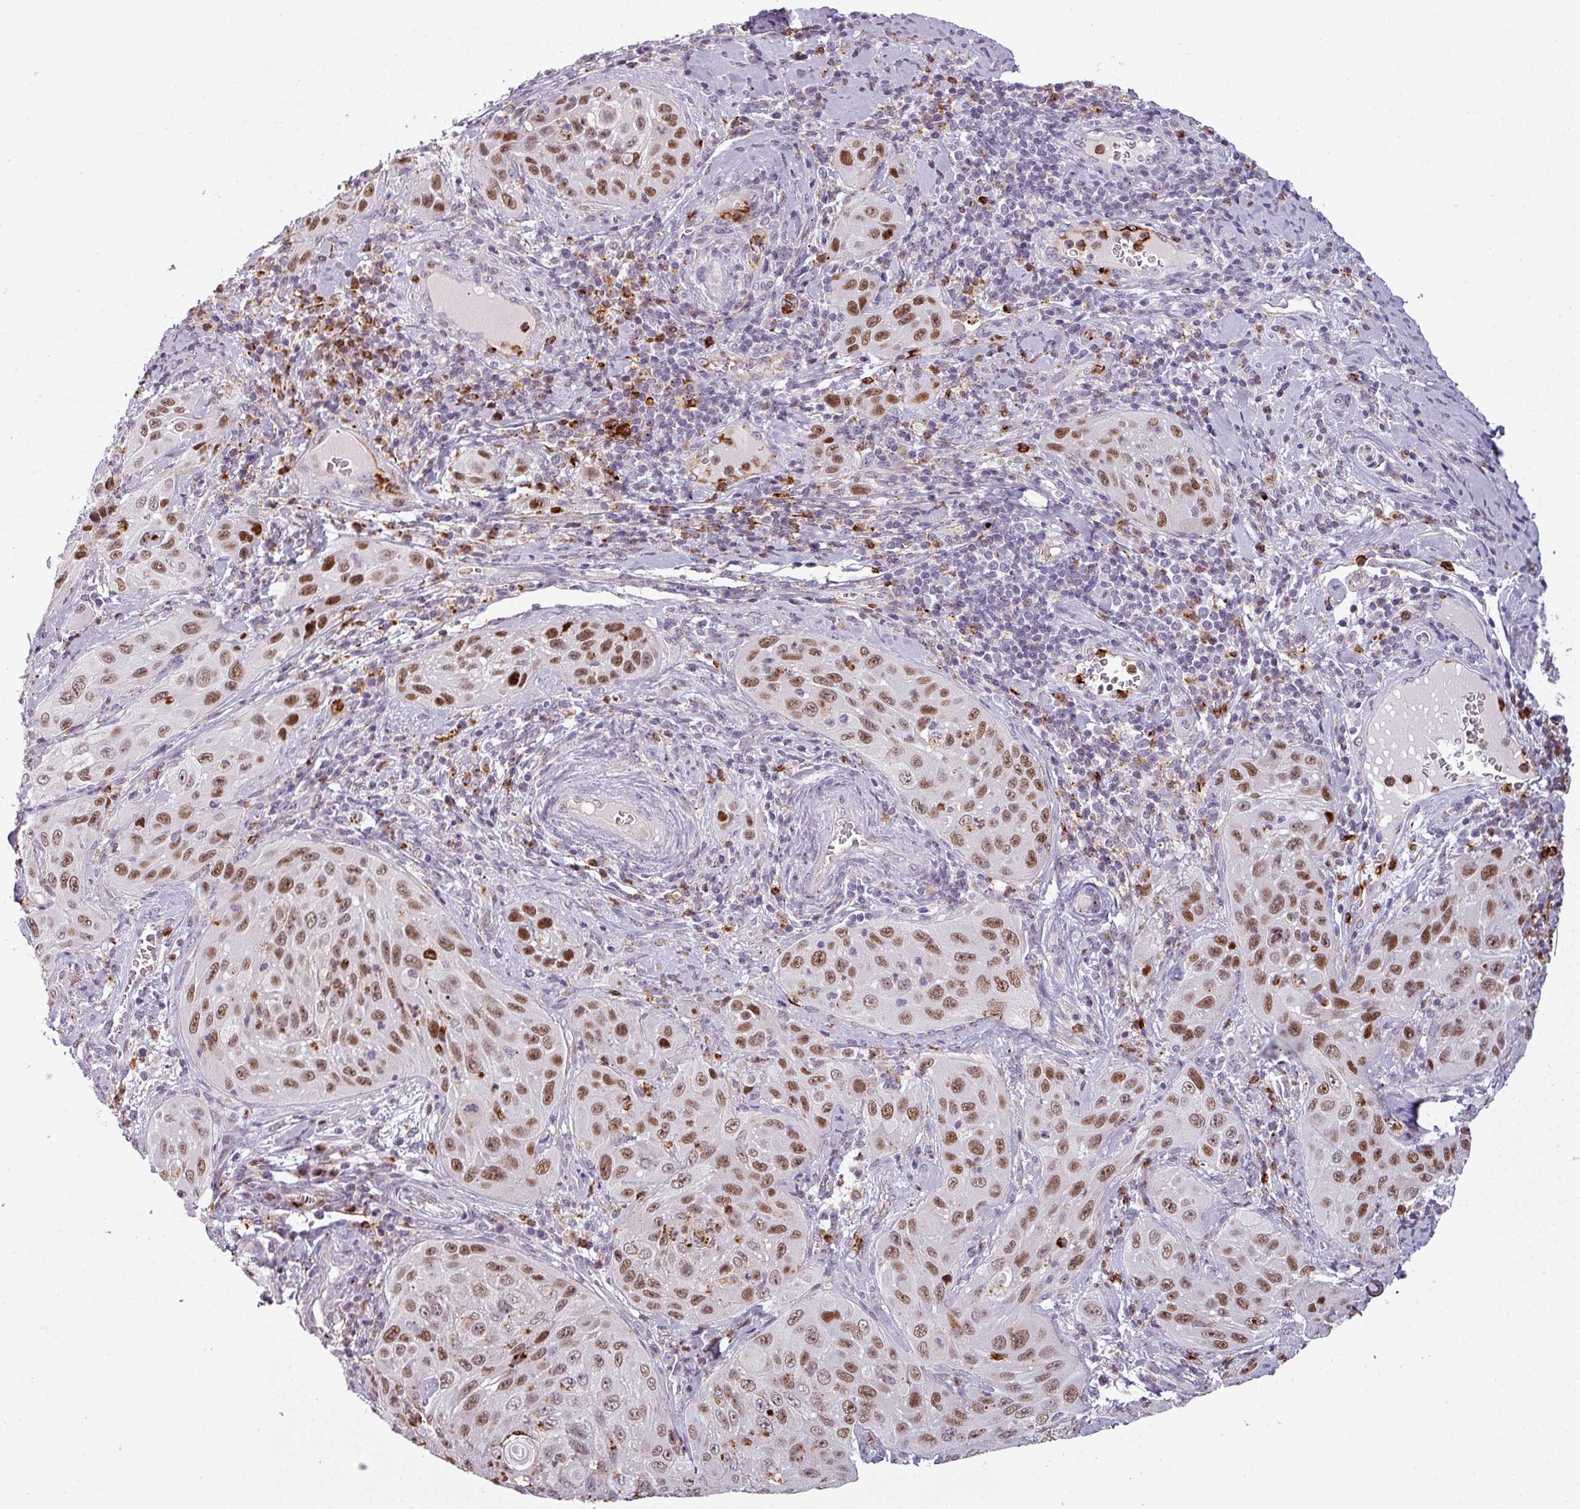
{"staining": {"intensity": "moderate", "quantity": ">75%", "location": "nuclear"}, "tissue": "cervical cancer", "cell_type": "Tumor cells", "image_type": "cancer", "snomed": [{"axis": "morphology", "description": "Squamous cell carcinoma, NOS"}, {"axis": "topography", "description": "Cervix"}], "caption": "A brown stain labels moderate nuclear expression of a protein in squamous cell carcinoma (cervical) tumor cells. (DAB (3,3'-diaminobenzidine) = brown stain, brightfield microscopy at high magnification).", "gene": "TMEFF1", "patient": {"sex": "female", "age": 42}}